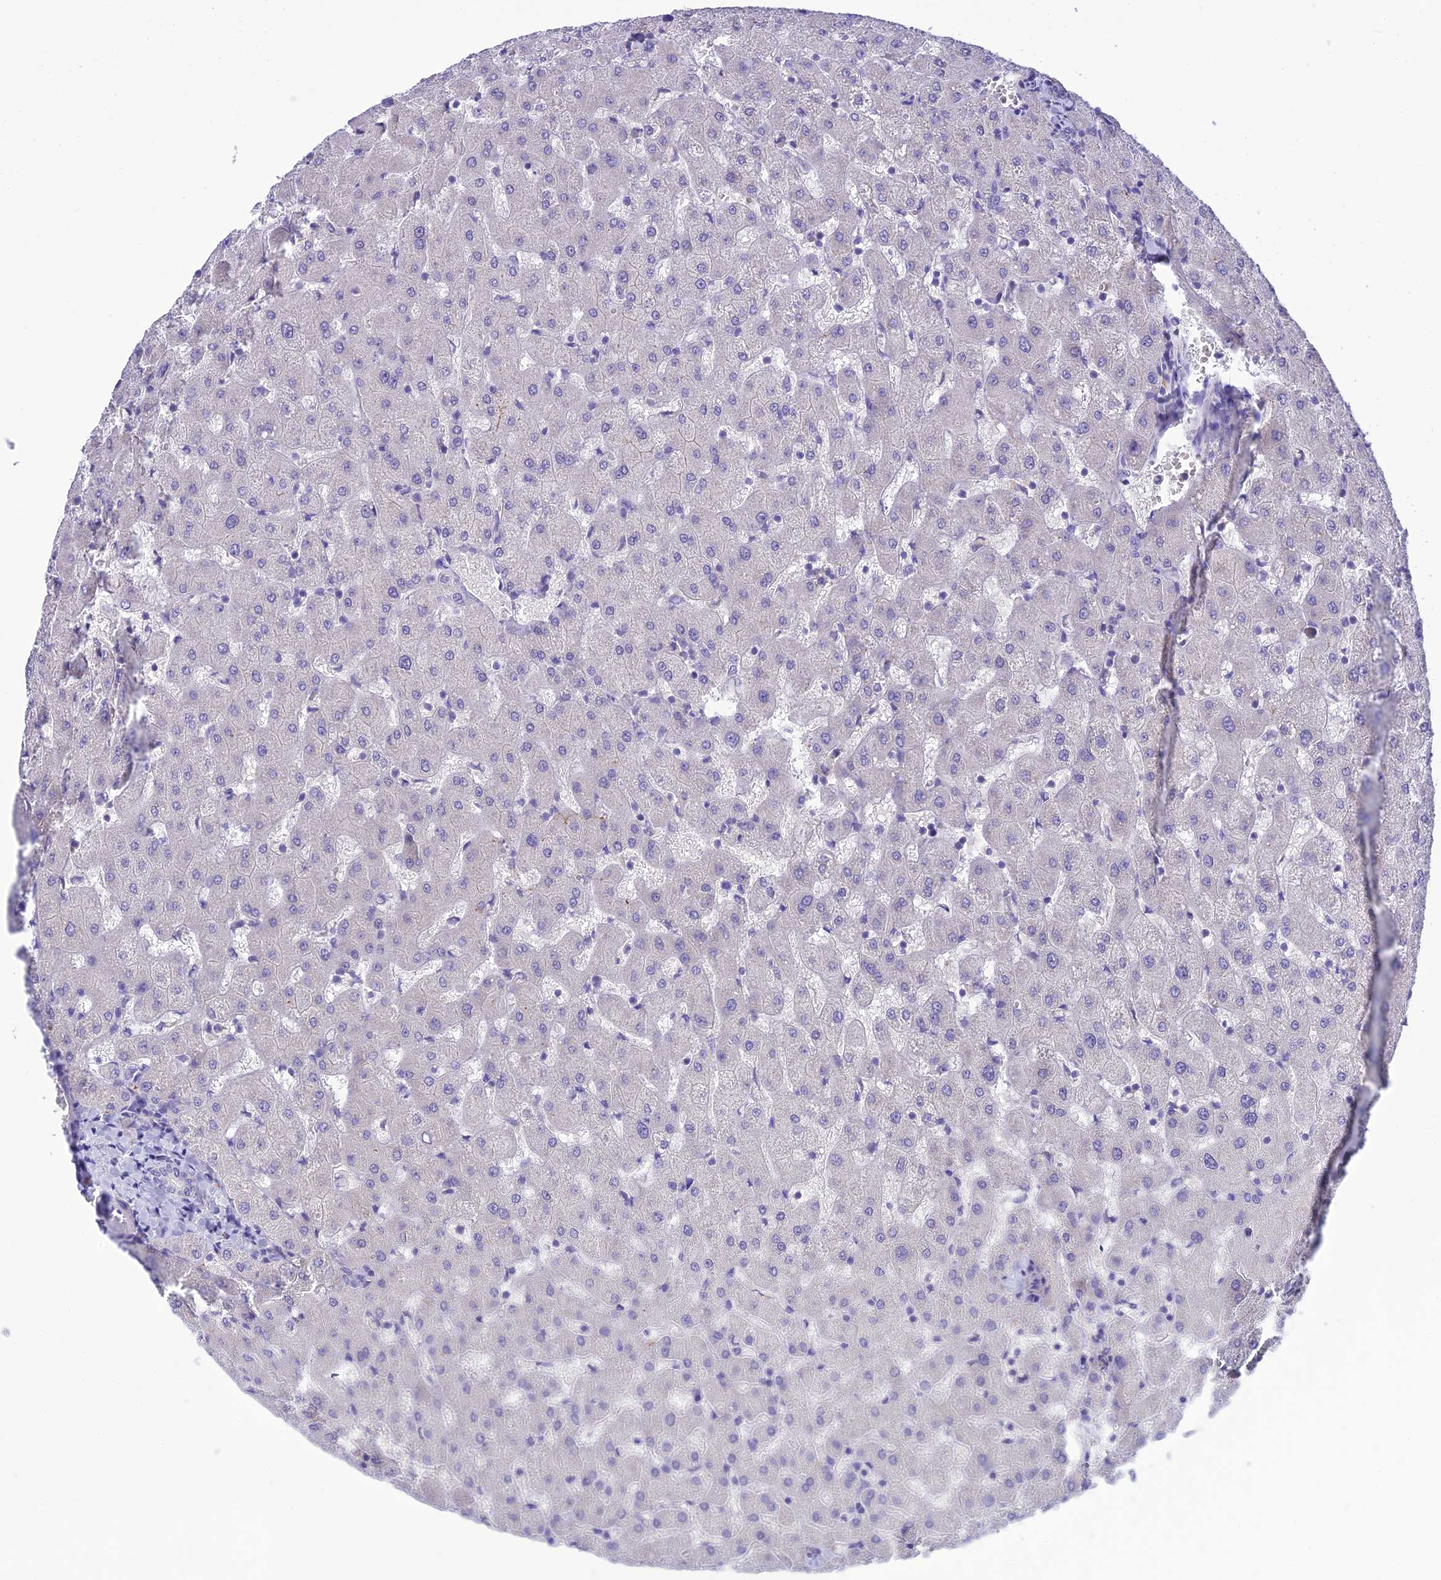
{"staining": {"intensity": "negative", "quantity": "none", "location": "none"}, "tissue": "liver", "cell_type": "Cholangiocytes", "image_type": "normal", "snomed": [{"axis": "morphology", "description": "Normal tissue, NOS"}, {"axis": "topography", "description": "Liver"}], "caption": "Cholangiocytes show no significant protein positivity in normal liver. (Immunohistochemistry, brightfield microscopy, high magnification).", "gene": "XPO7", "patient": {"sex": "female", "age": 63}}